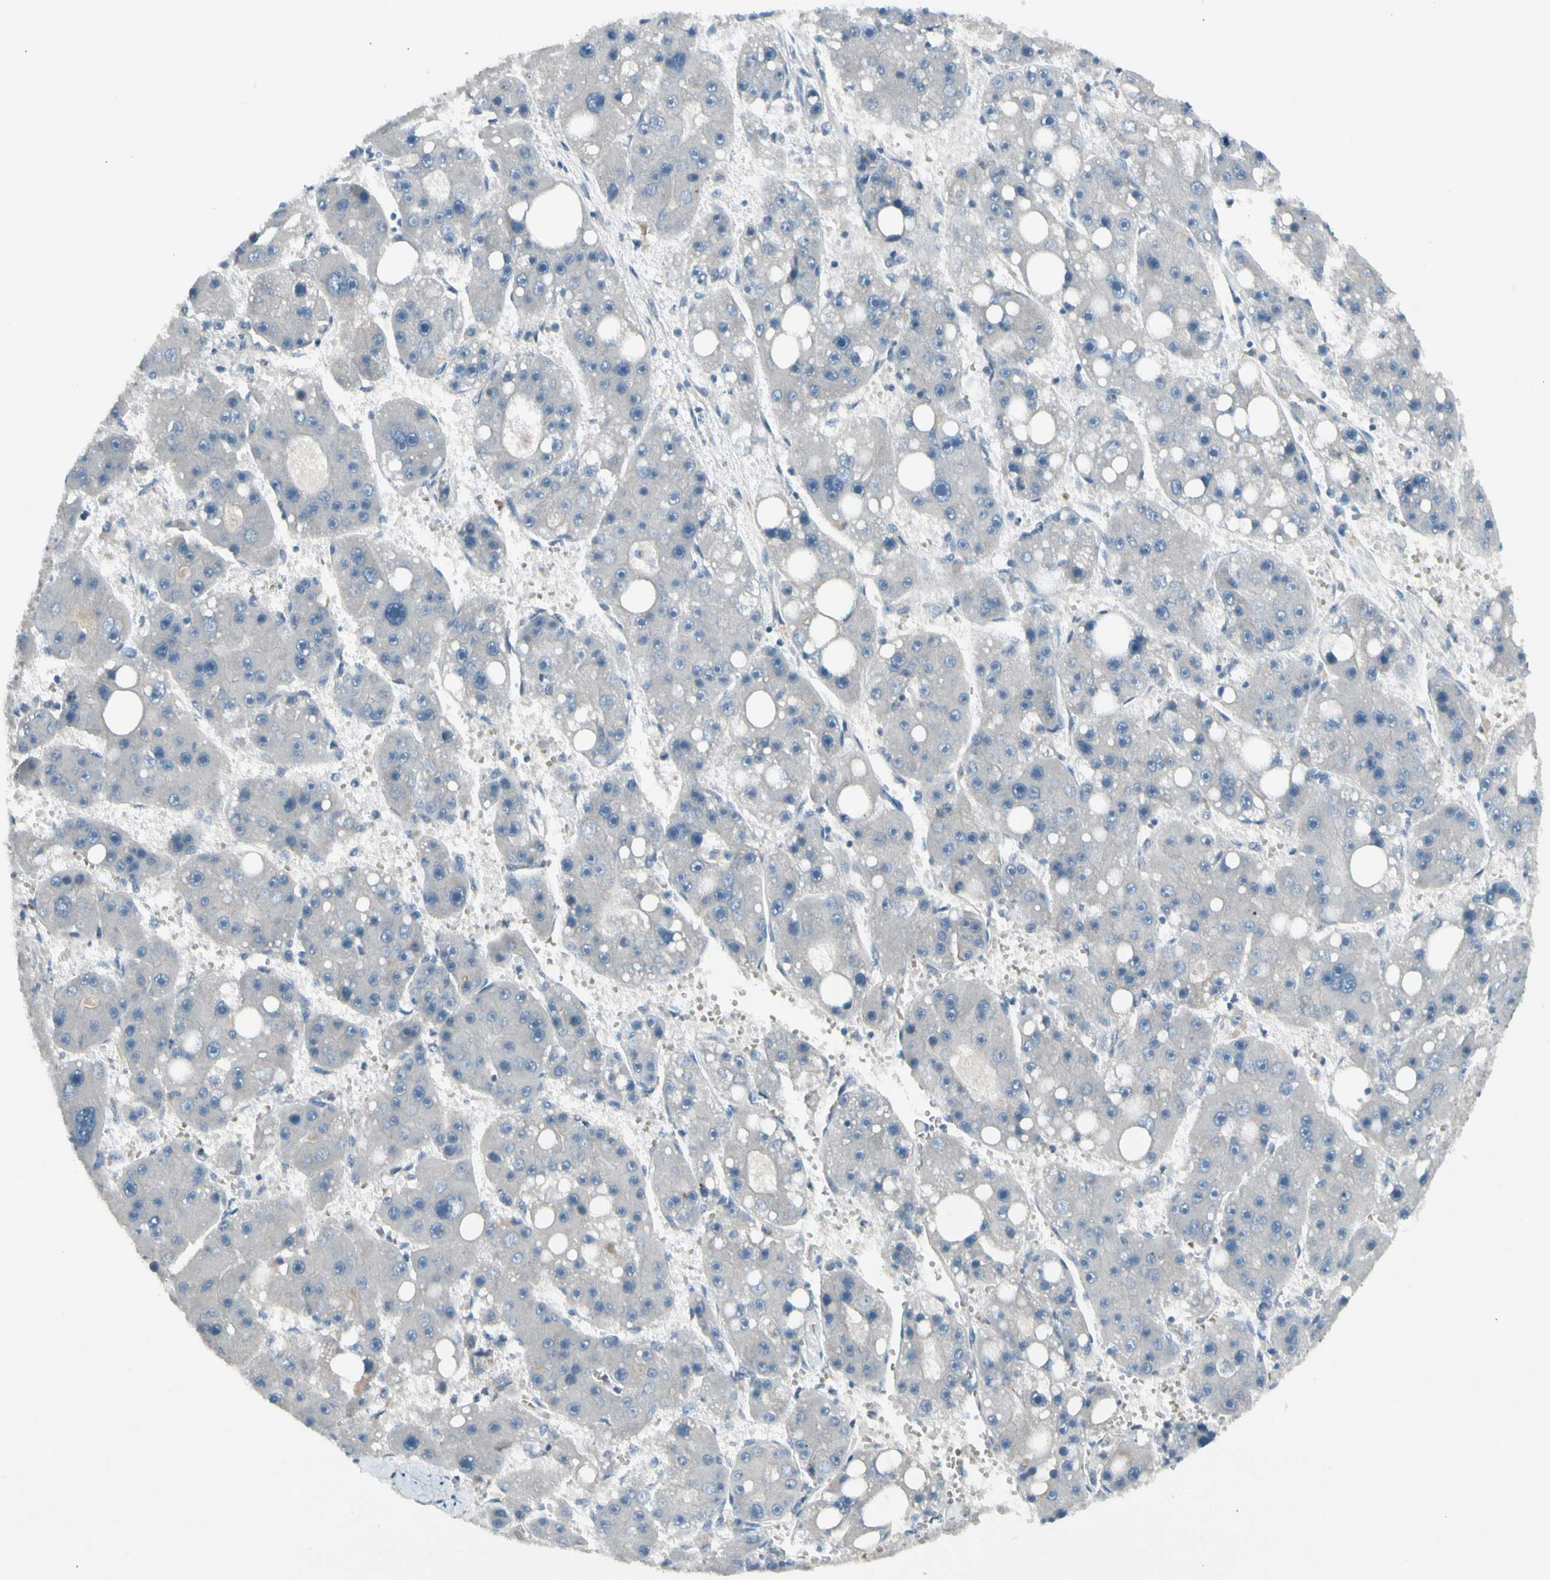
{"staining": {"intensity": "negative", "quantity": "none", "location": "none"}, "tissue": "liver cancer", "cell_type": "Tumor cells", "image_type": "cancer", "snomed": [{"axis": "morphology", "description": "Carcinoma, Hepatocellular, NOS"}, {"axis": "topography", "description": "Liver"}], "caption": "Tumor cells are negative for protein expression in human liver cancer (hepatocellular carcinoma).", "gene": "PANK2", "patient": {"sex": "female", "age": 61}}